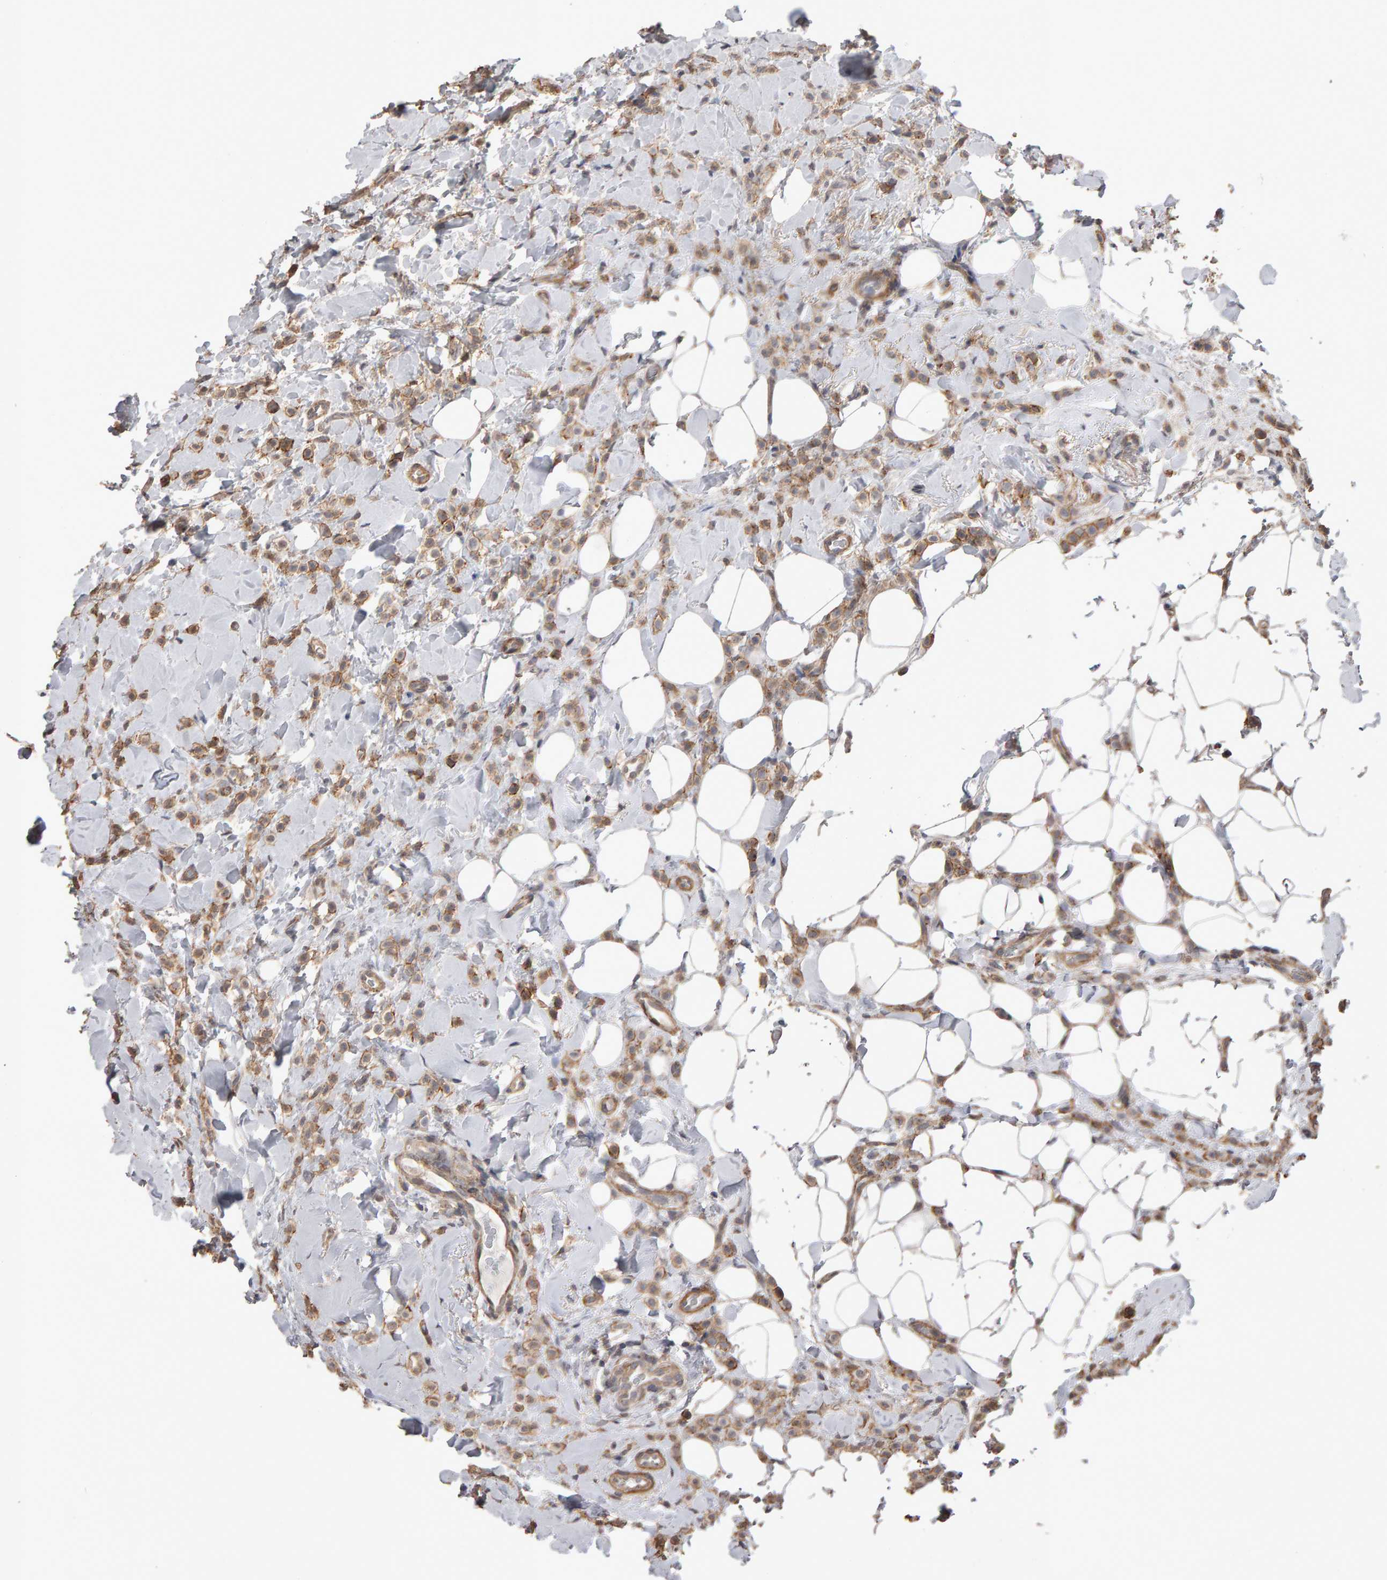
{"staining": {"intensity": "moderate", "quantity": ">75%", "location": "cytoplasmic/membranous"}, "tissue": "breast cancer", "cell_type": "Tumor cells", "image_type": "cancer", "snomed": [{"axis": "morphology", "description": "Normal tissue, NOS"}, {"axis": "morphology", "description": "Lobular carcinoma"}, {"axis": "topography", "description": "Breast"}], "caption": "Approximately >75% of tumor cells in human breast cancer display moderate cytoplasmic/membranous protein expression as visualized by brown immunohistochemical staining.", "gene": "SCRIB", "patient": {"sex": "female", "age": 50}}